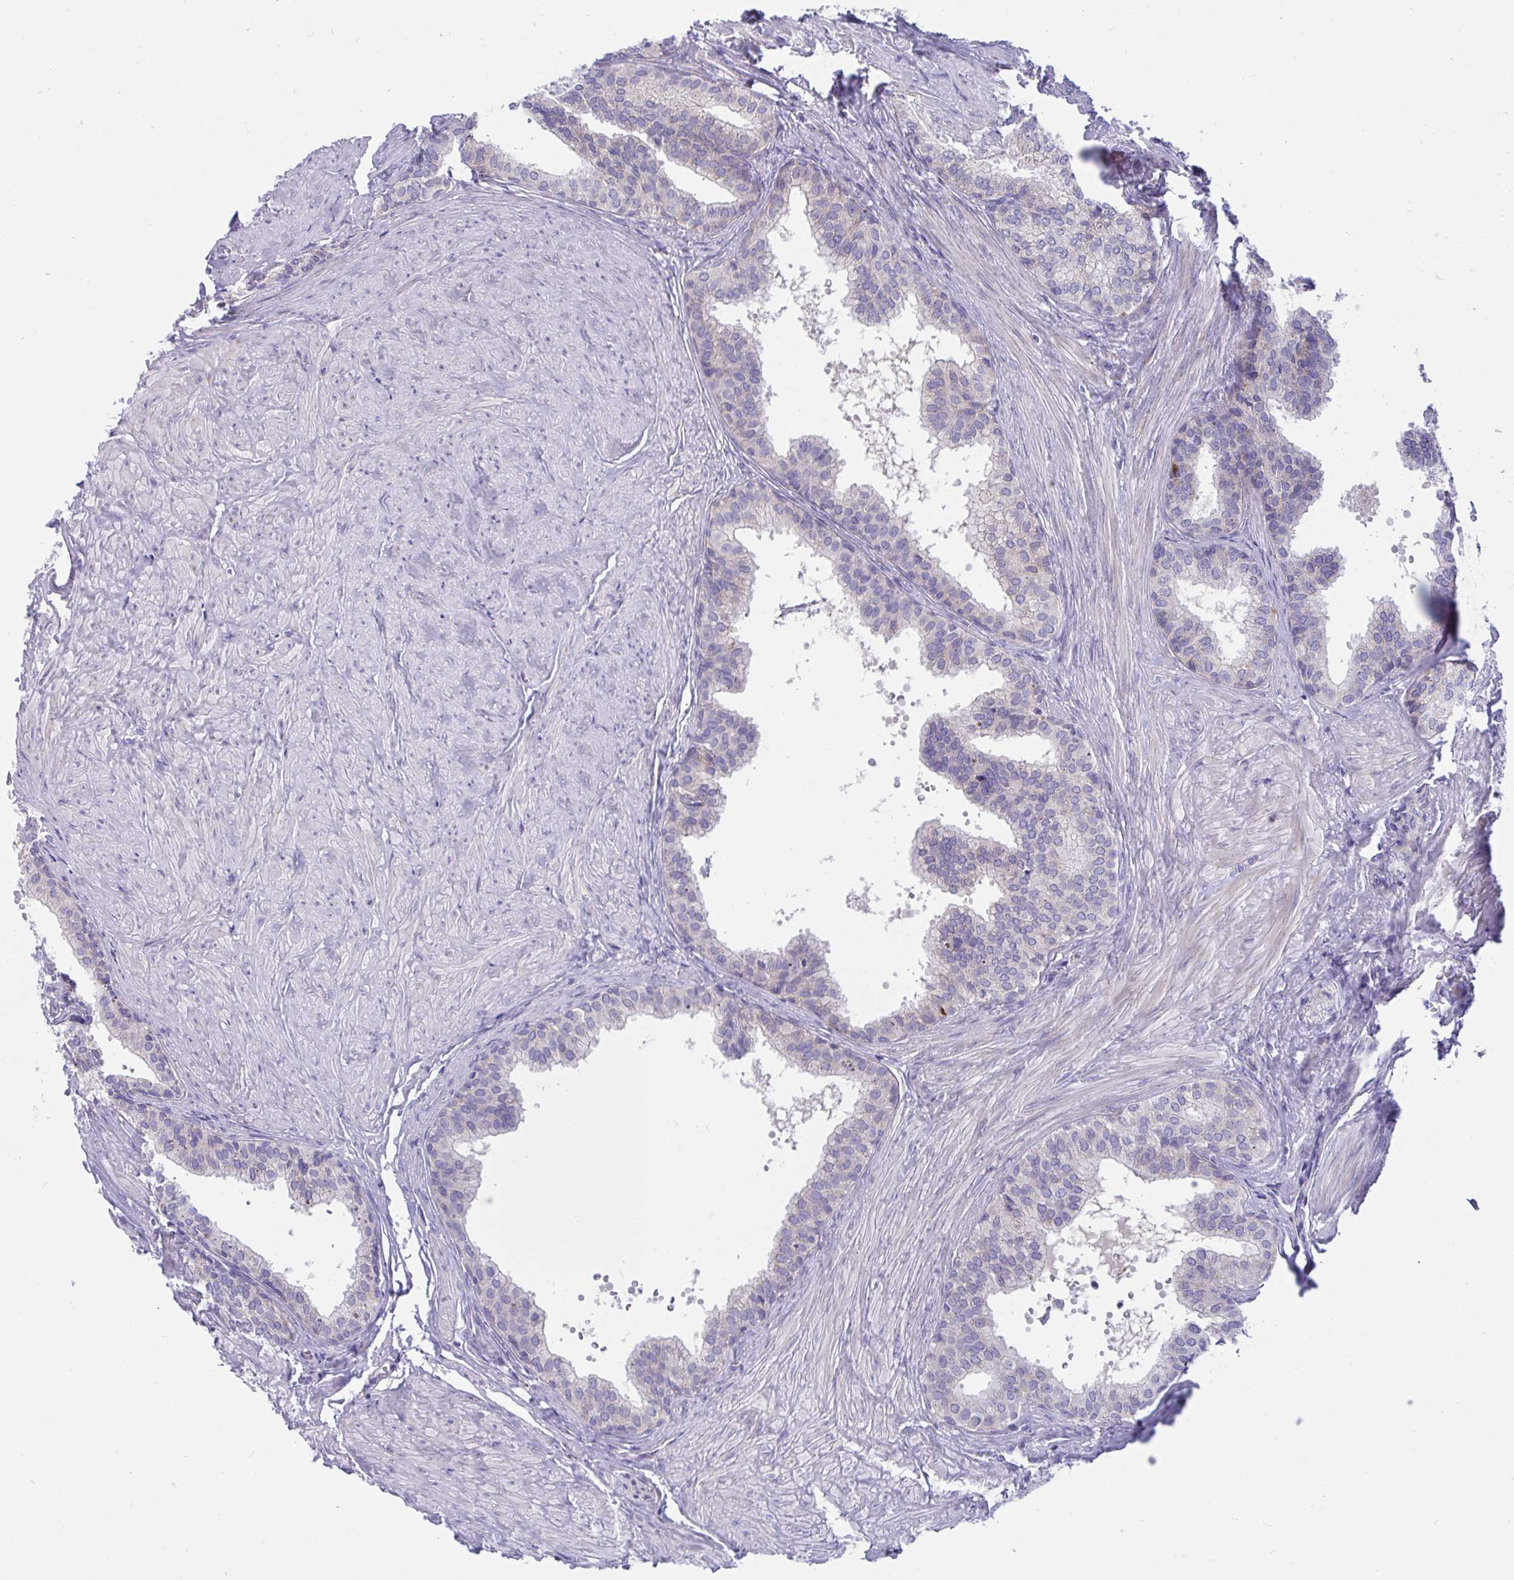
{"staining": {"intensity": "weak", "quantity": "<25%", "location": "cytoplasmic/membranous"}, "tissue": "prostate", "cell_type": "Glandular cells", "image_type": "normal", "snomed": [{"axis": "morphology", "description": "Normal tissue, NOS"}, {"axis": "topography", "description": "Prostate"}, {"axis": "topography", "description": "Peripheral nerve tissue"}], "caption": "Immunohistochemical staining of normal human prostate exhibits no significant expression in glandular cells.", "gene": "DTX3", "patient": {"sex": "male", "age": 55}}